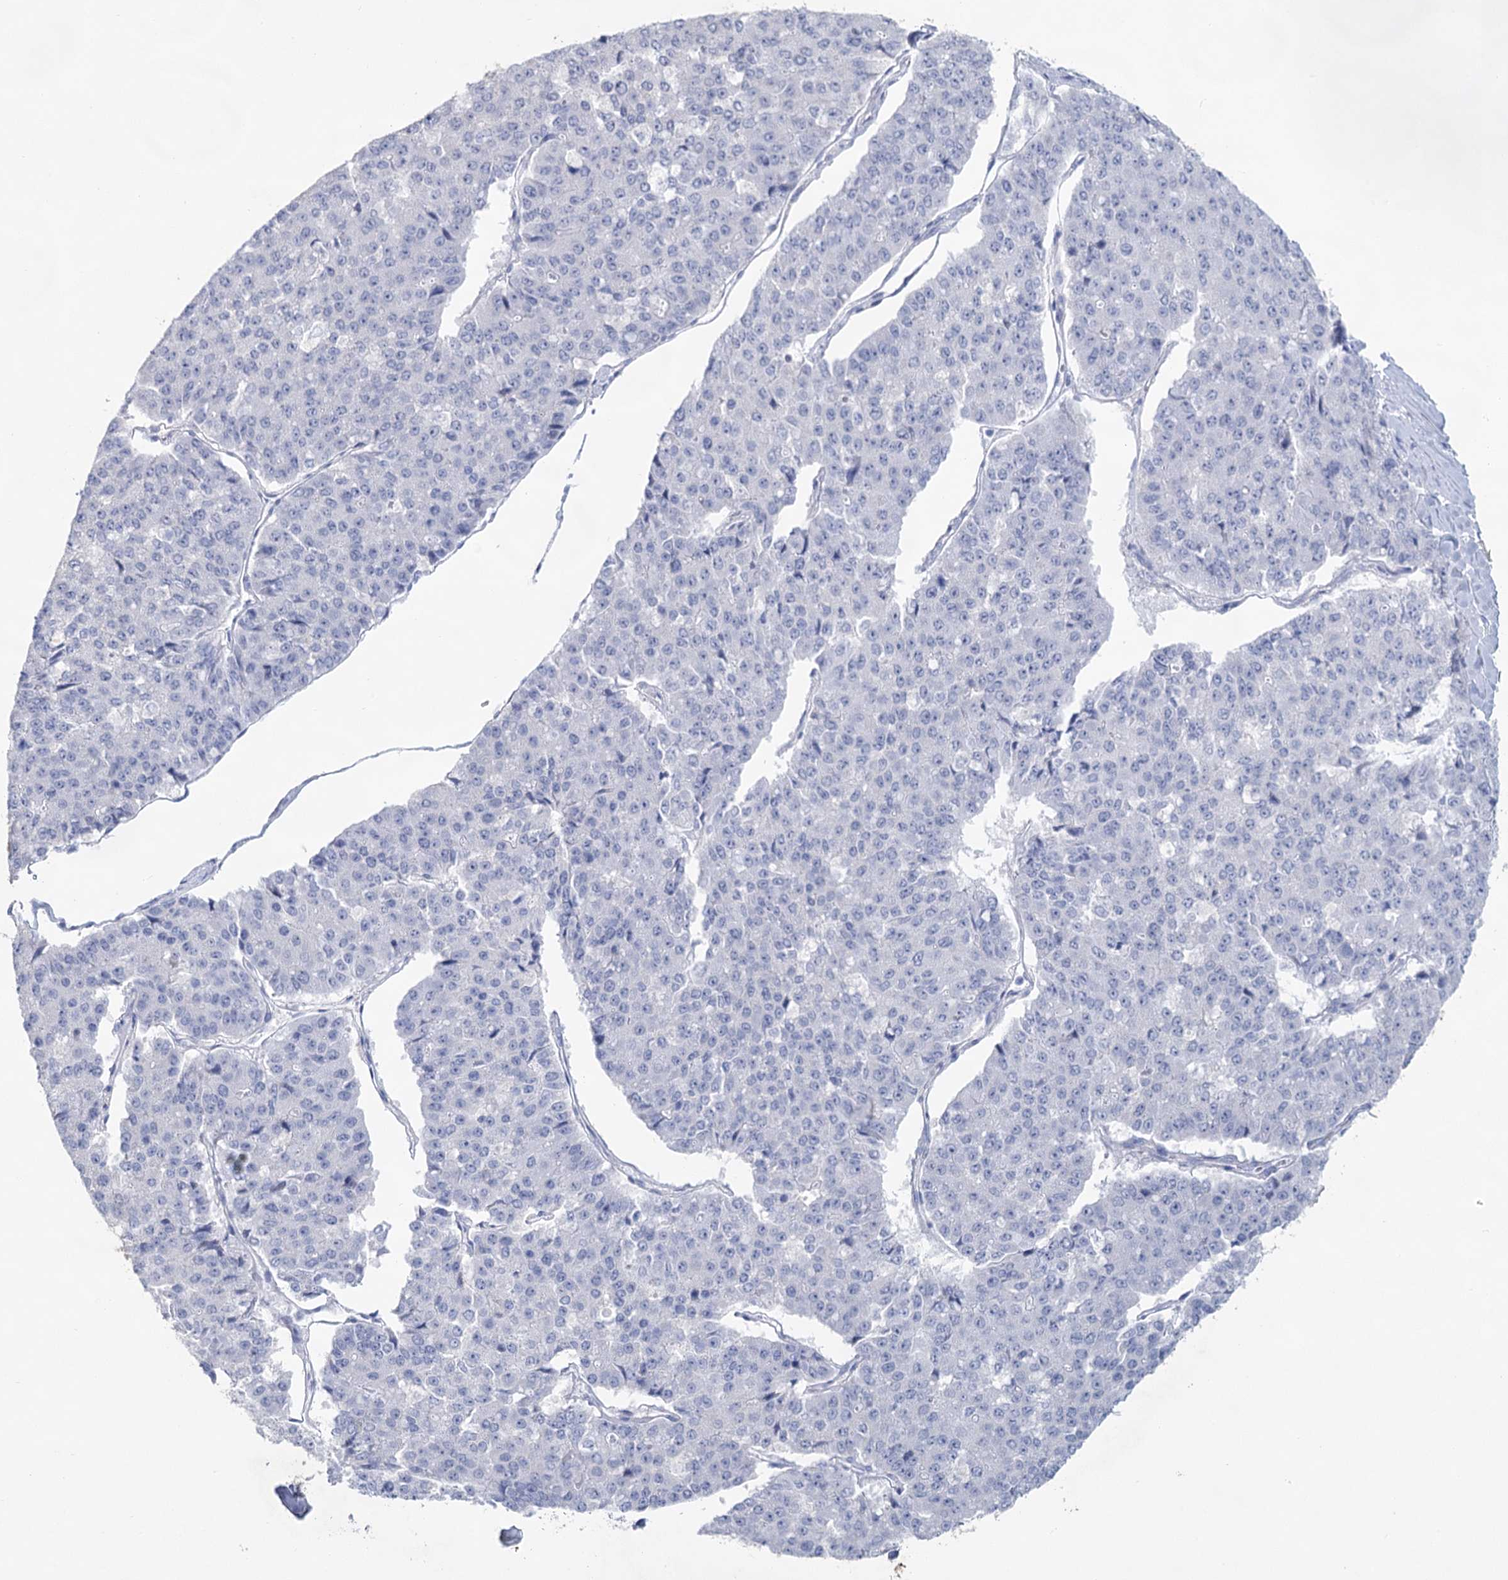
{"staining": {"intensity": "negative", "quantity": "none", "location": "none"}, "tissue": "pancreatic cancer", "cell_type": "Tumor cells", "image_type": "cancer", "snomed": [{"axis": "morphology", "description": "Adenocarcinoma, NOS"}, {"axis": "topography", "description": "Pancreas"}], "caption": "This is a micrograph of immunohistochemistry staining of adenocarcinoma (pancreatic), which shows no expression in tumor cells. Brightfield microscopy of immunohistochemistry stained with DAB (brown) and hematoxylin (blue), captured at high magnification.", "gene": "CCDC88A", "patient": {"sex": "male", "age": 50}}